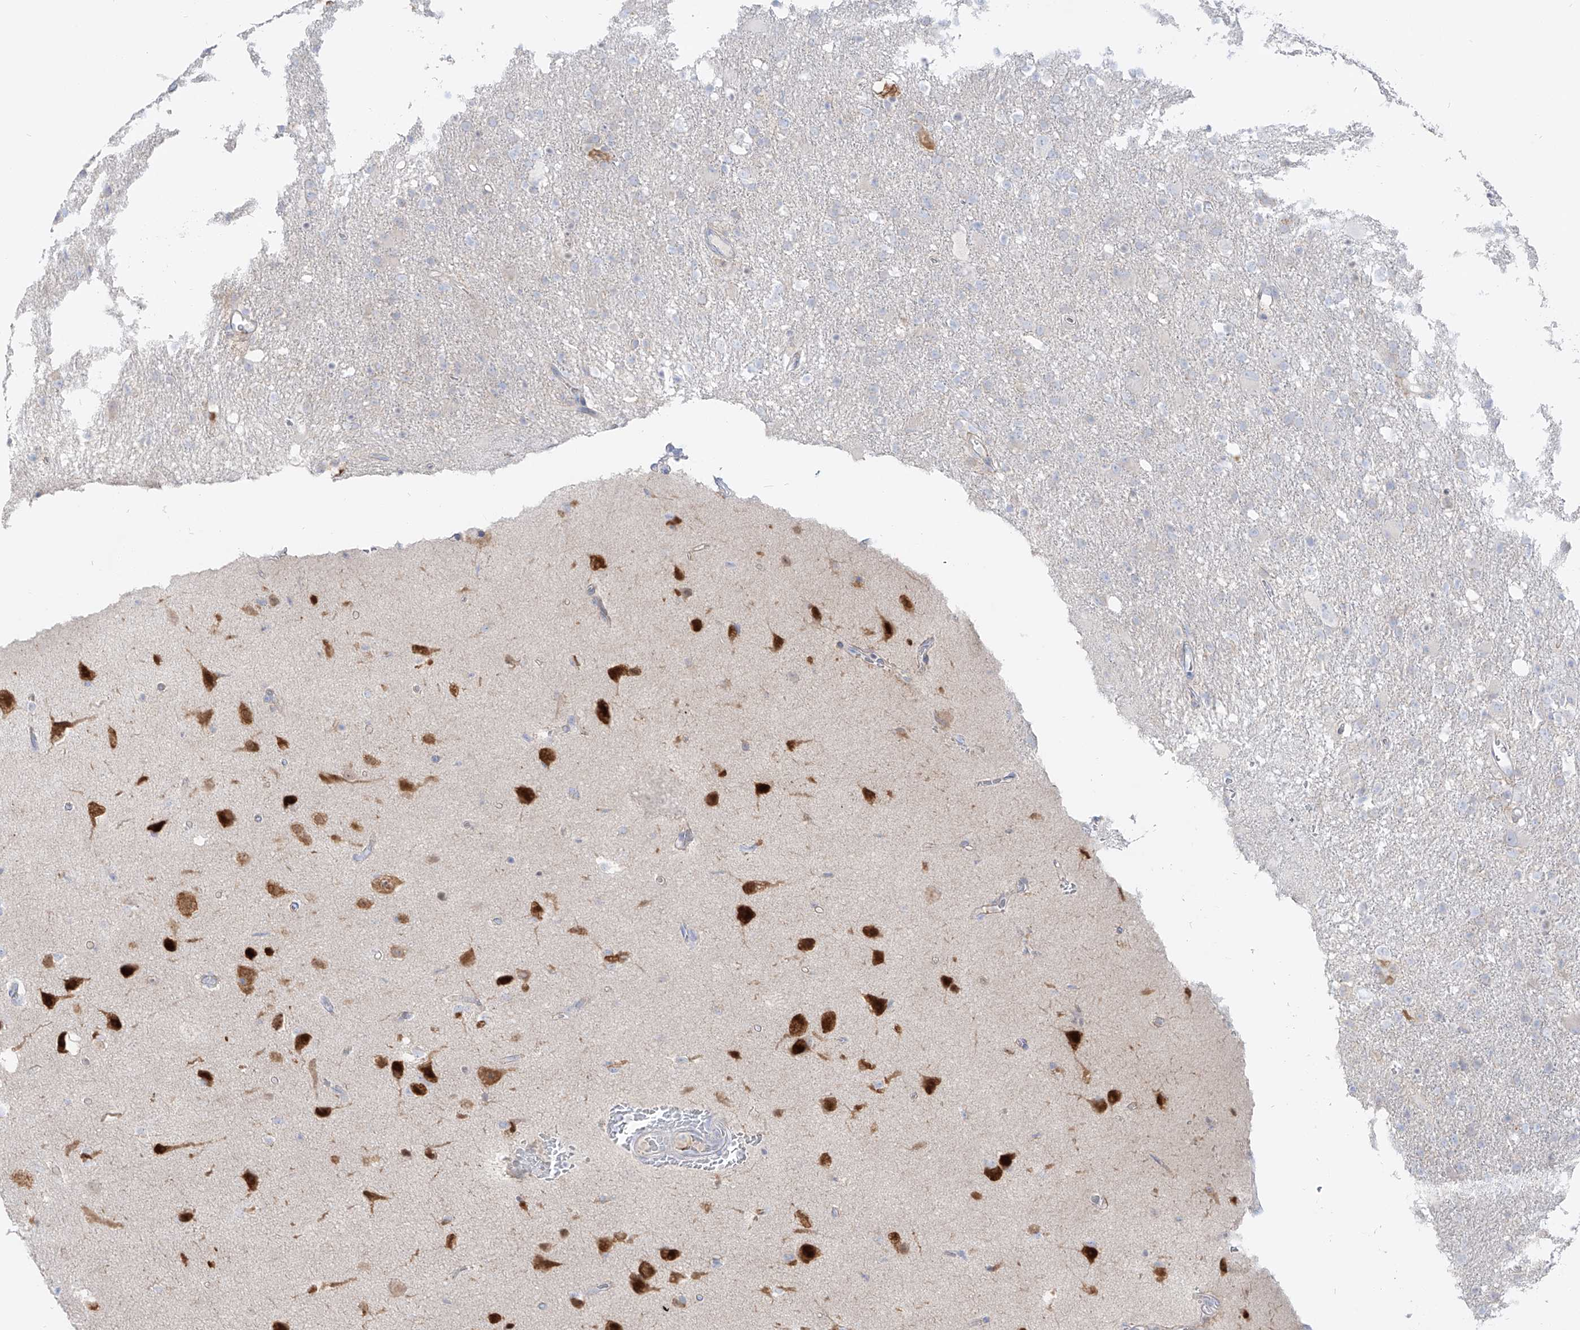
{"staining": {"intensity": "negative", "quantity": "none", "location": "none"}, "tissue": "glioma", "cell_type": "Tumor cells", "image_type": "cancer", "snomed": [{"axis": "morphology", "description": "Glioma, malignant, High grade"}, {"axis": "topography", "description": "Brain"}], "caption": "Tumor cells are negative for brown protein staining in glioma. The staining is performed using DAB (3,3'-diaminobenzidine) brown chromogen with nuclei counter-stained in using hematoxylin.", "gene": "RBFOX3", "patient": {"sex": "female", "age": 57}}